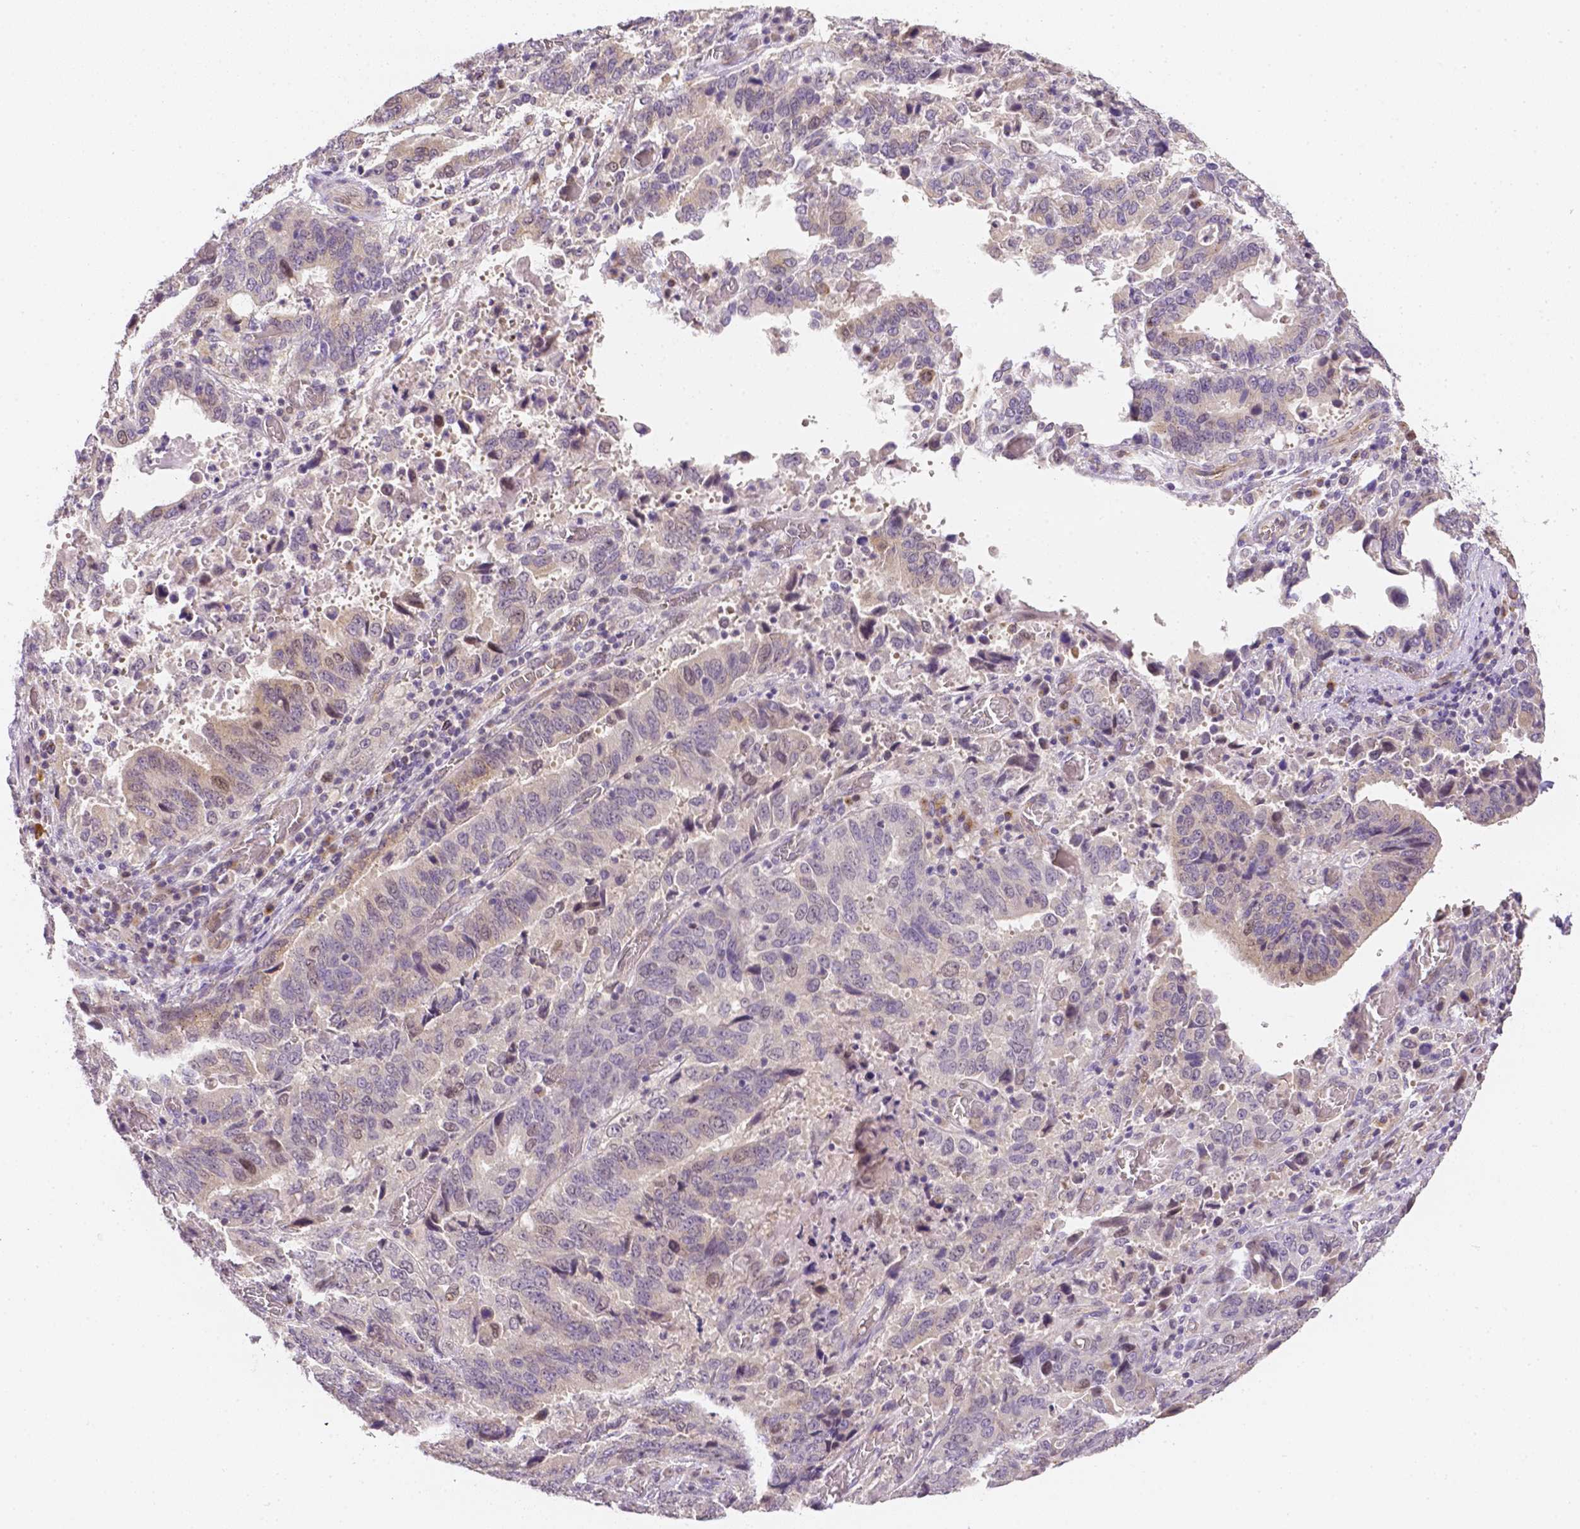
{"staining": {"intensity": "negative", "quantity": "none", "location": "none"}, "tissue": "stomach cancer", "cell_type": "Tumor cells", "image_type": "cancer", "snomed": [{"axis": "morphology", "description": "Adenocarcinoma, NOS"}, {"axis": "topography", "description": "Stomach, upper"}], "caption": "Tumor cells are negative for protein expression in human stomach cancer. Brightfield microscopy of immunohistochemistry (IHC) stained with DAB (3,3'-diaminobenzidine) (brown) and hematoxylin (blue), captured at high magnification.", "gene": "C10orf67", "patient": {"sex": "male", "age": 74}}